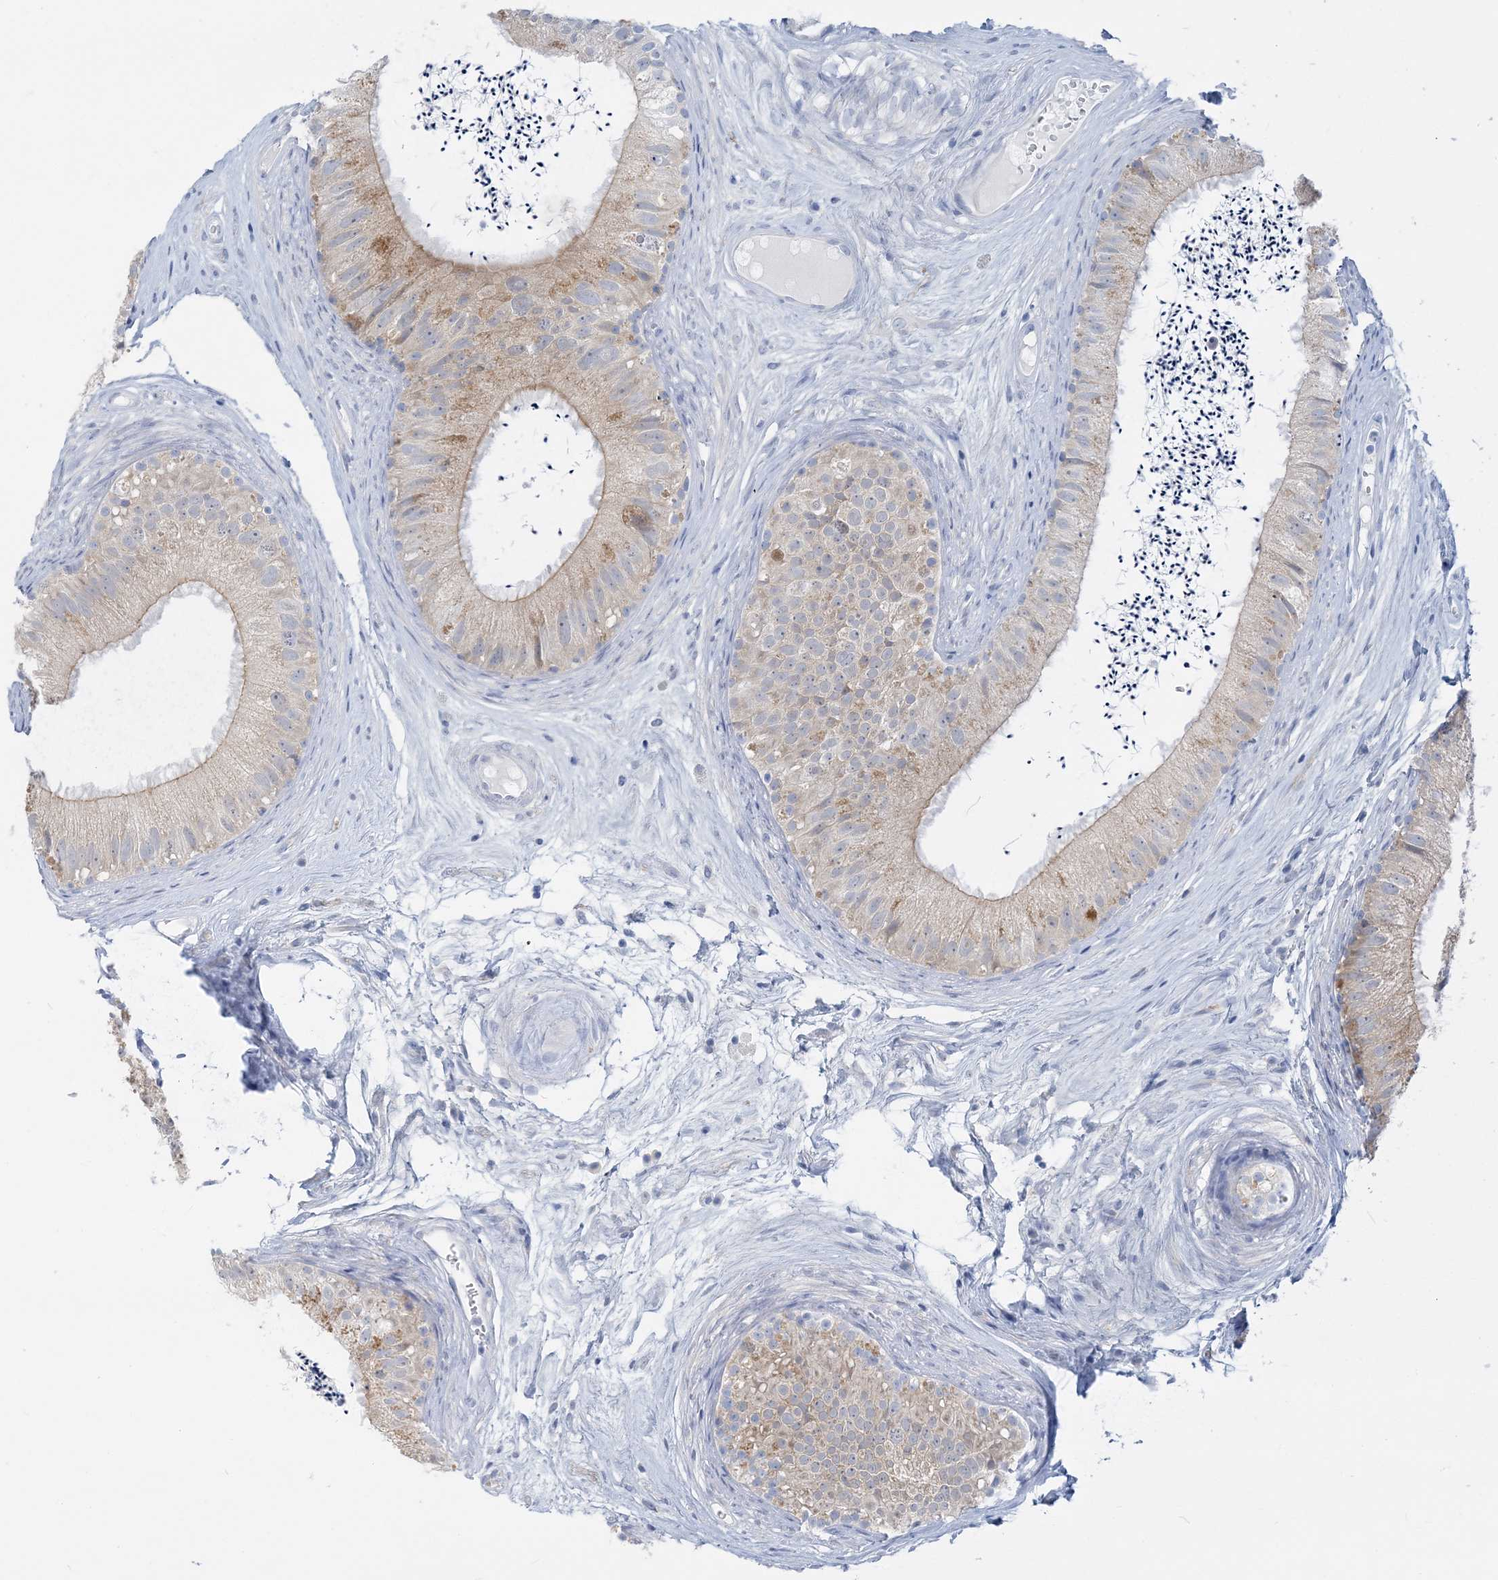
{"staining": {"intensity": "weak", "quantity": "<25%", "location": "cytoplasmic/membranous"}, "tissue": "epididymis", "cell_type": "Glandular cells", "image_type": "normal", "snomed": [{"axis": "morphology", "description": "Normal tissue, NOS"}, {"axis": "topography", "description": "Epididymis"}], "caption": "IHC of benign epididymis demonstrates no positivity in glandular cells.", "gene": "ENSG00000288637", "patient": {"sex": "male", "age": 77}}